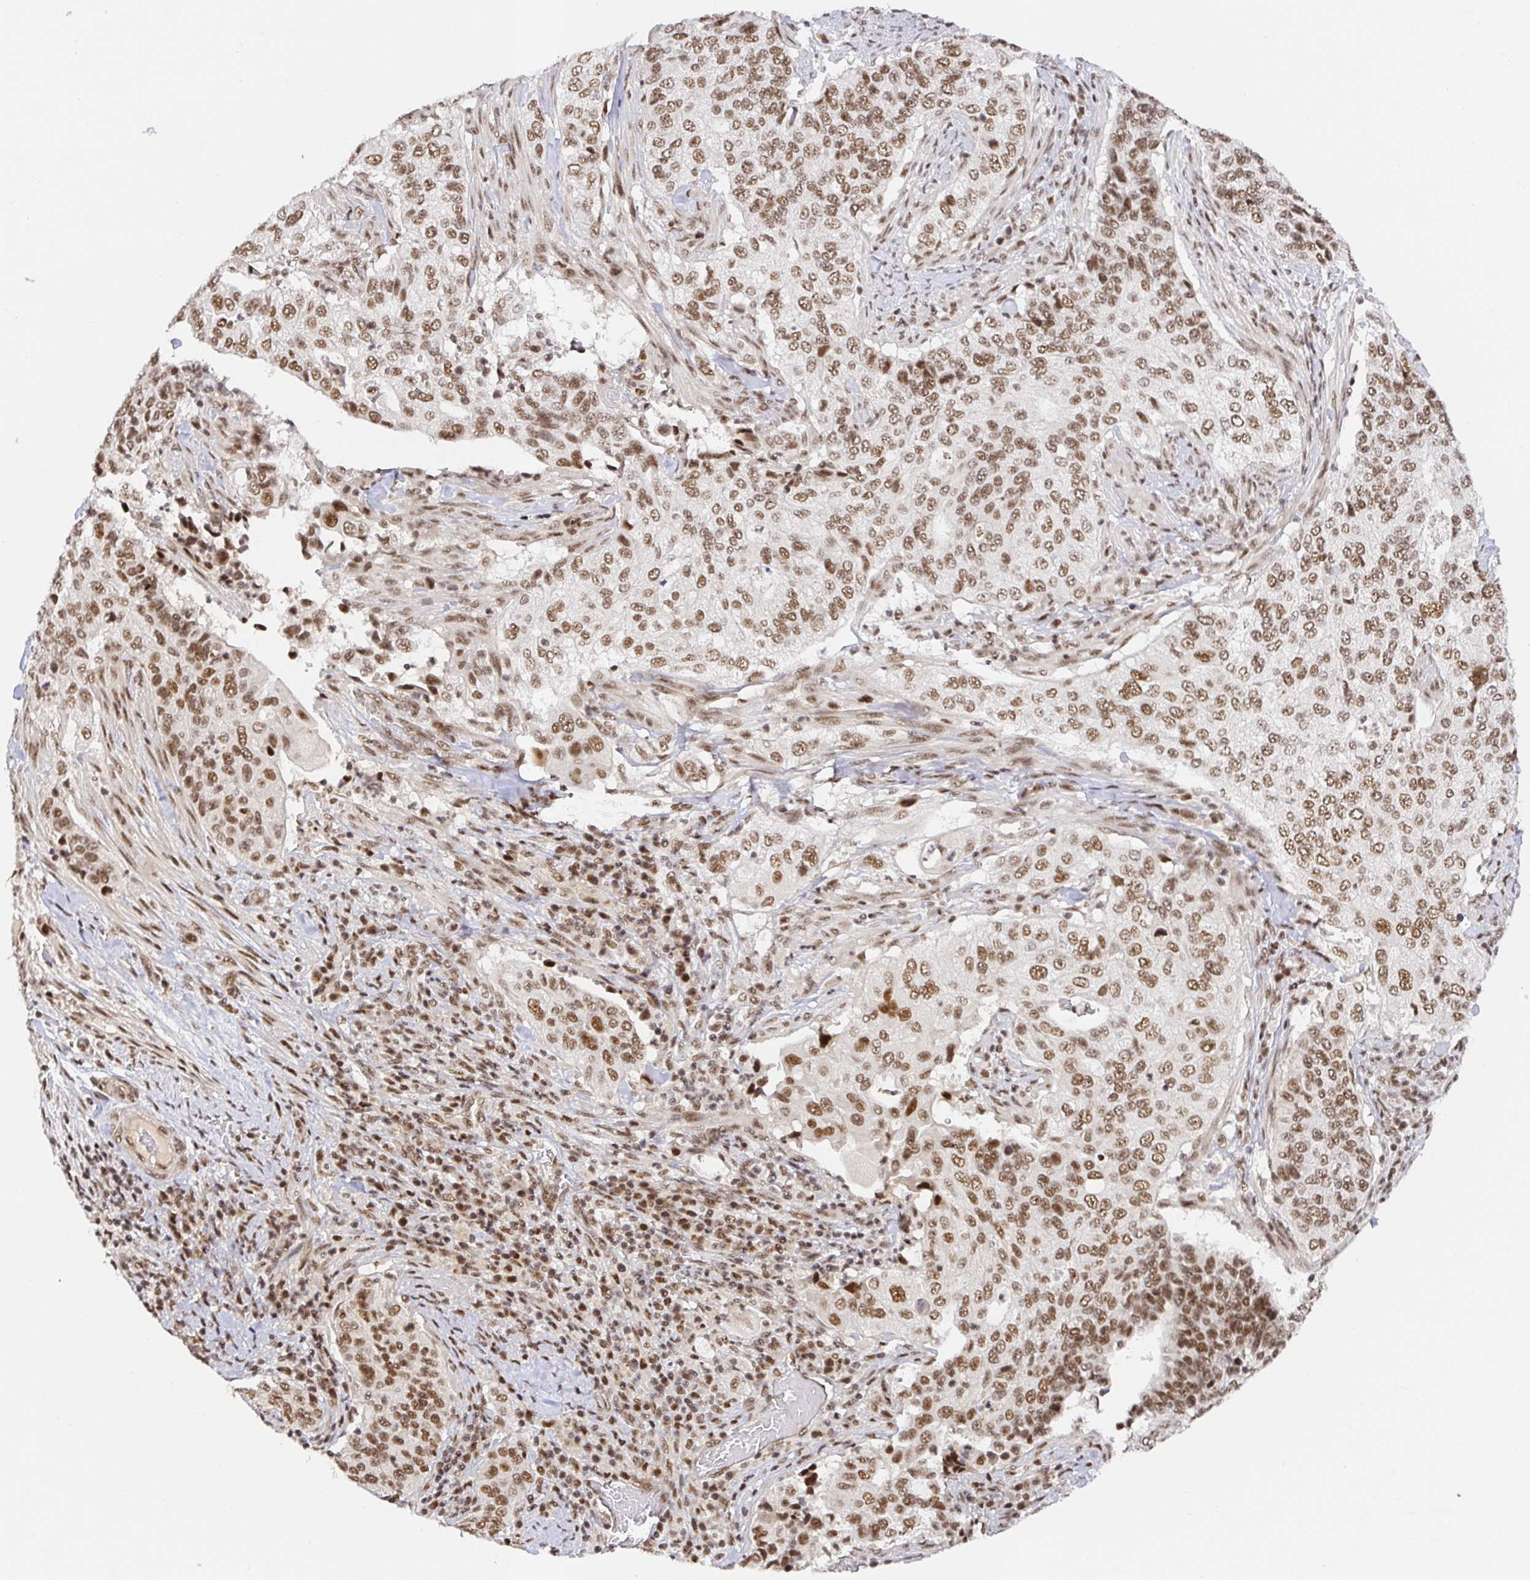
{"staining": {"intensity": "moderate", "quantity": ">75%", "location": "nuclear"}, "tissue": "cervical cancer", "cell_type": "Tumor cells", "image_type": "cancer", "snomed": [{"axis": "morphology", "description": "Squamous cell carcinoma, NOS"}, {"axis": "topography", "description": "Cervix"}], "caption": "Protein staining of cervical cancer tissue shows moderate nuclear positivity in approximately >75% of tumor cells. Immunohistochemistry (ihc) stains the protein of interest in brown and the nuclei are stained blue.", "gene": "USF1", "patient": {"sex": "female", "age": 38}}